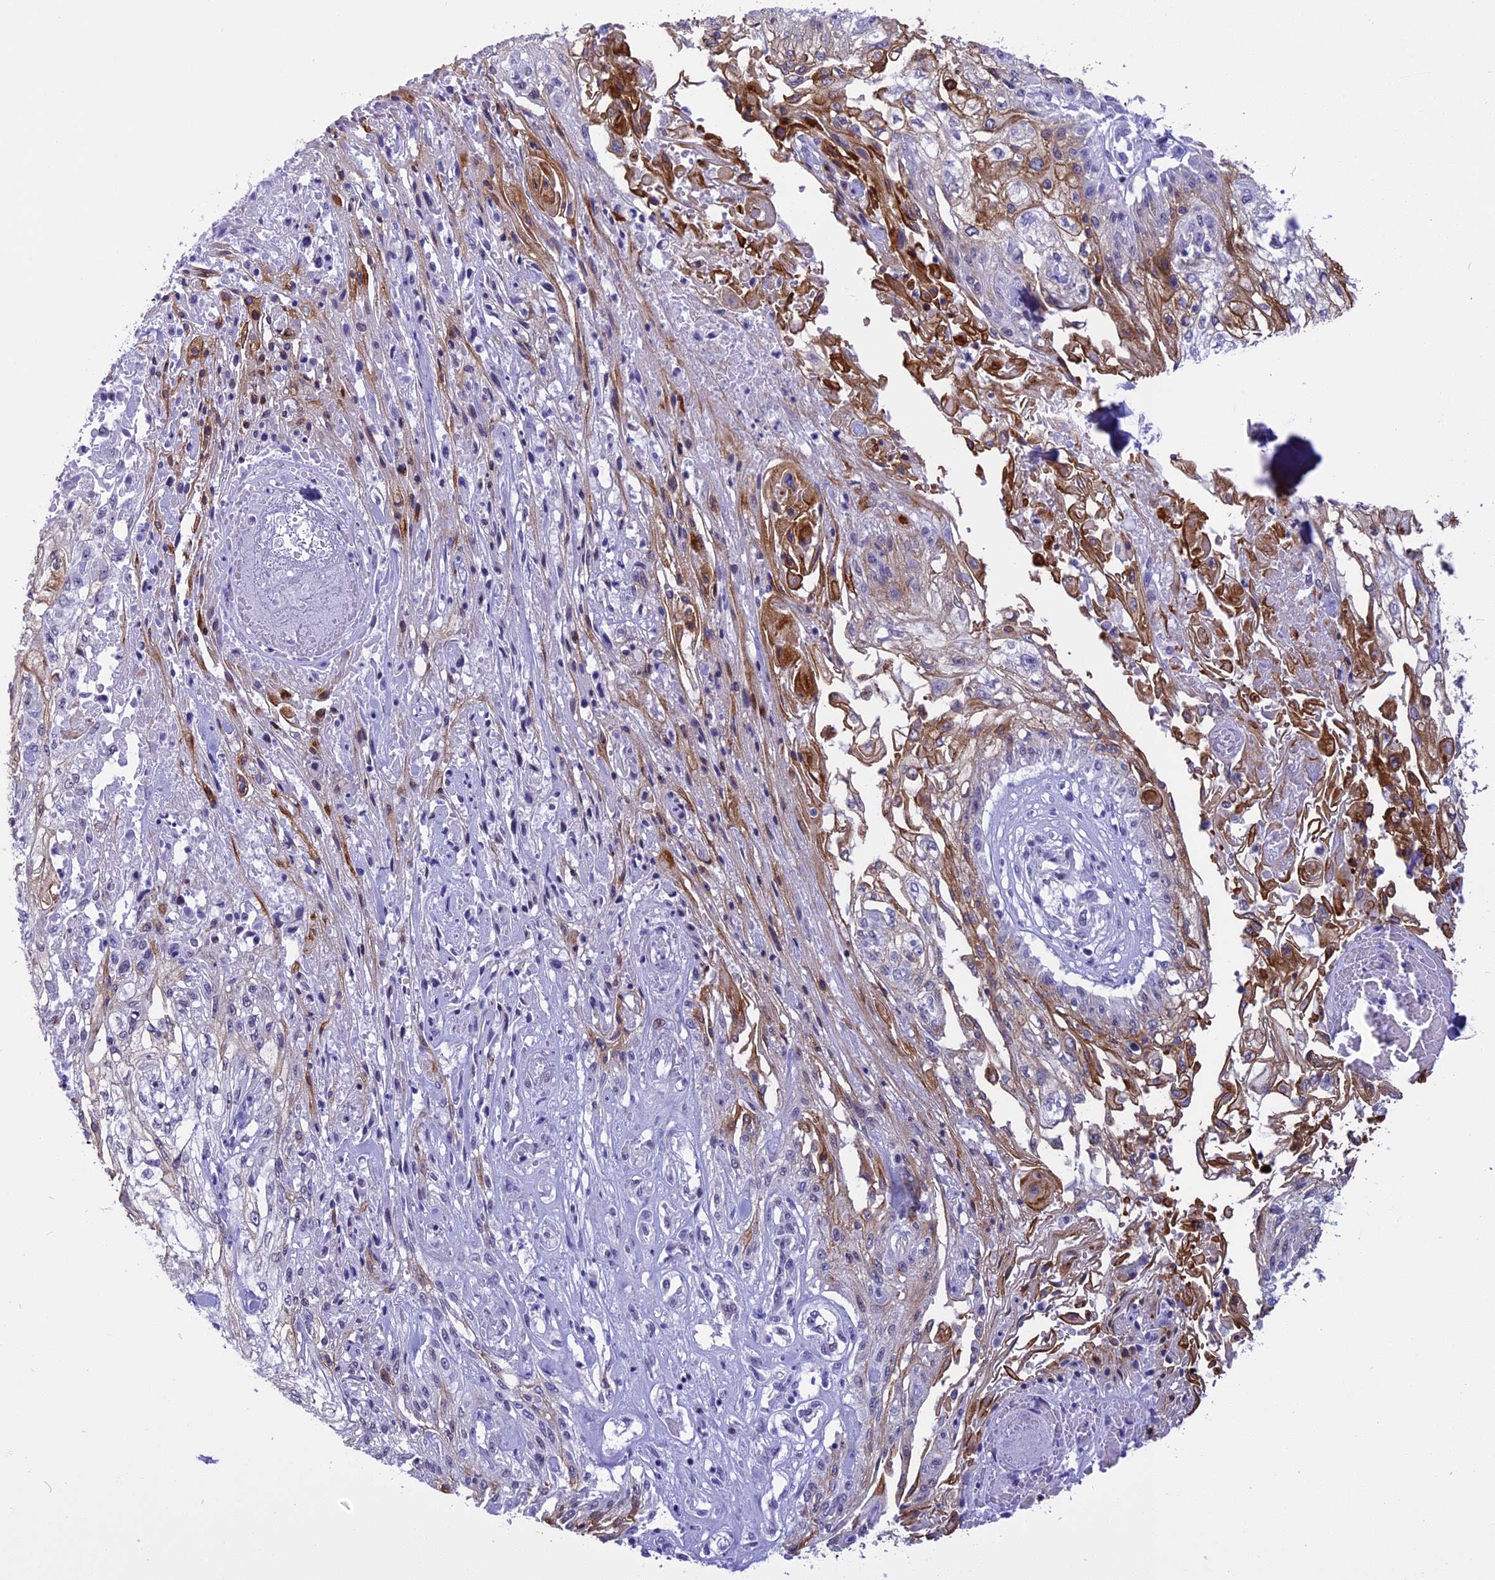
{"staining": {"intensity": "strong", "quantity": "<25%", "location": "cytoplasmic/membranous"}, "tissue": "skin cancer", "cell_type": "Tumor cells", "image_type": "cancer", "snomed": [{"axis": "morphology", "description": "Squamous cell carcinoma, NOS"}, {"axis": "morphology", "description": "Squamous cell carcinoma, metastatic, NOS"}, {"axis": "topography", "description": "Skin"}, {"axis": "topography", "description": "Lymph node"}], "caption": "Skin cancer (squamous cell carcinoma) stained with immunohistochemistry (IHC) displays strong cytoplasmic/membranous positivity in about <25% of tumor cells. (Stains: DAB in brown, nuclei in blue, Microscopy: brightfield microscopy at high magnification).", "gene": "SPIRE2", "patient": {"sex": "male", "age": 75}}